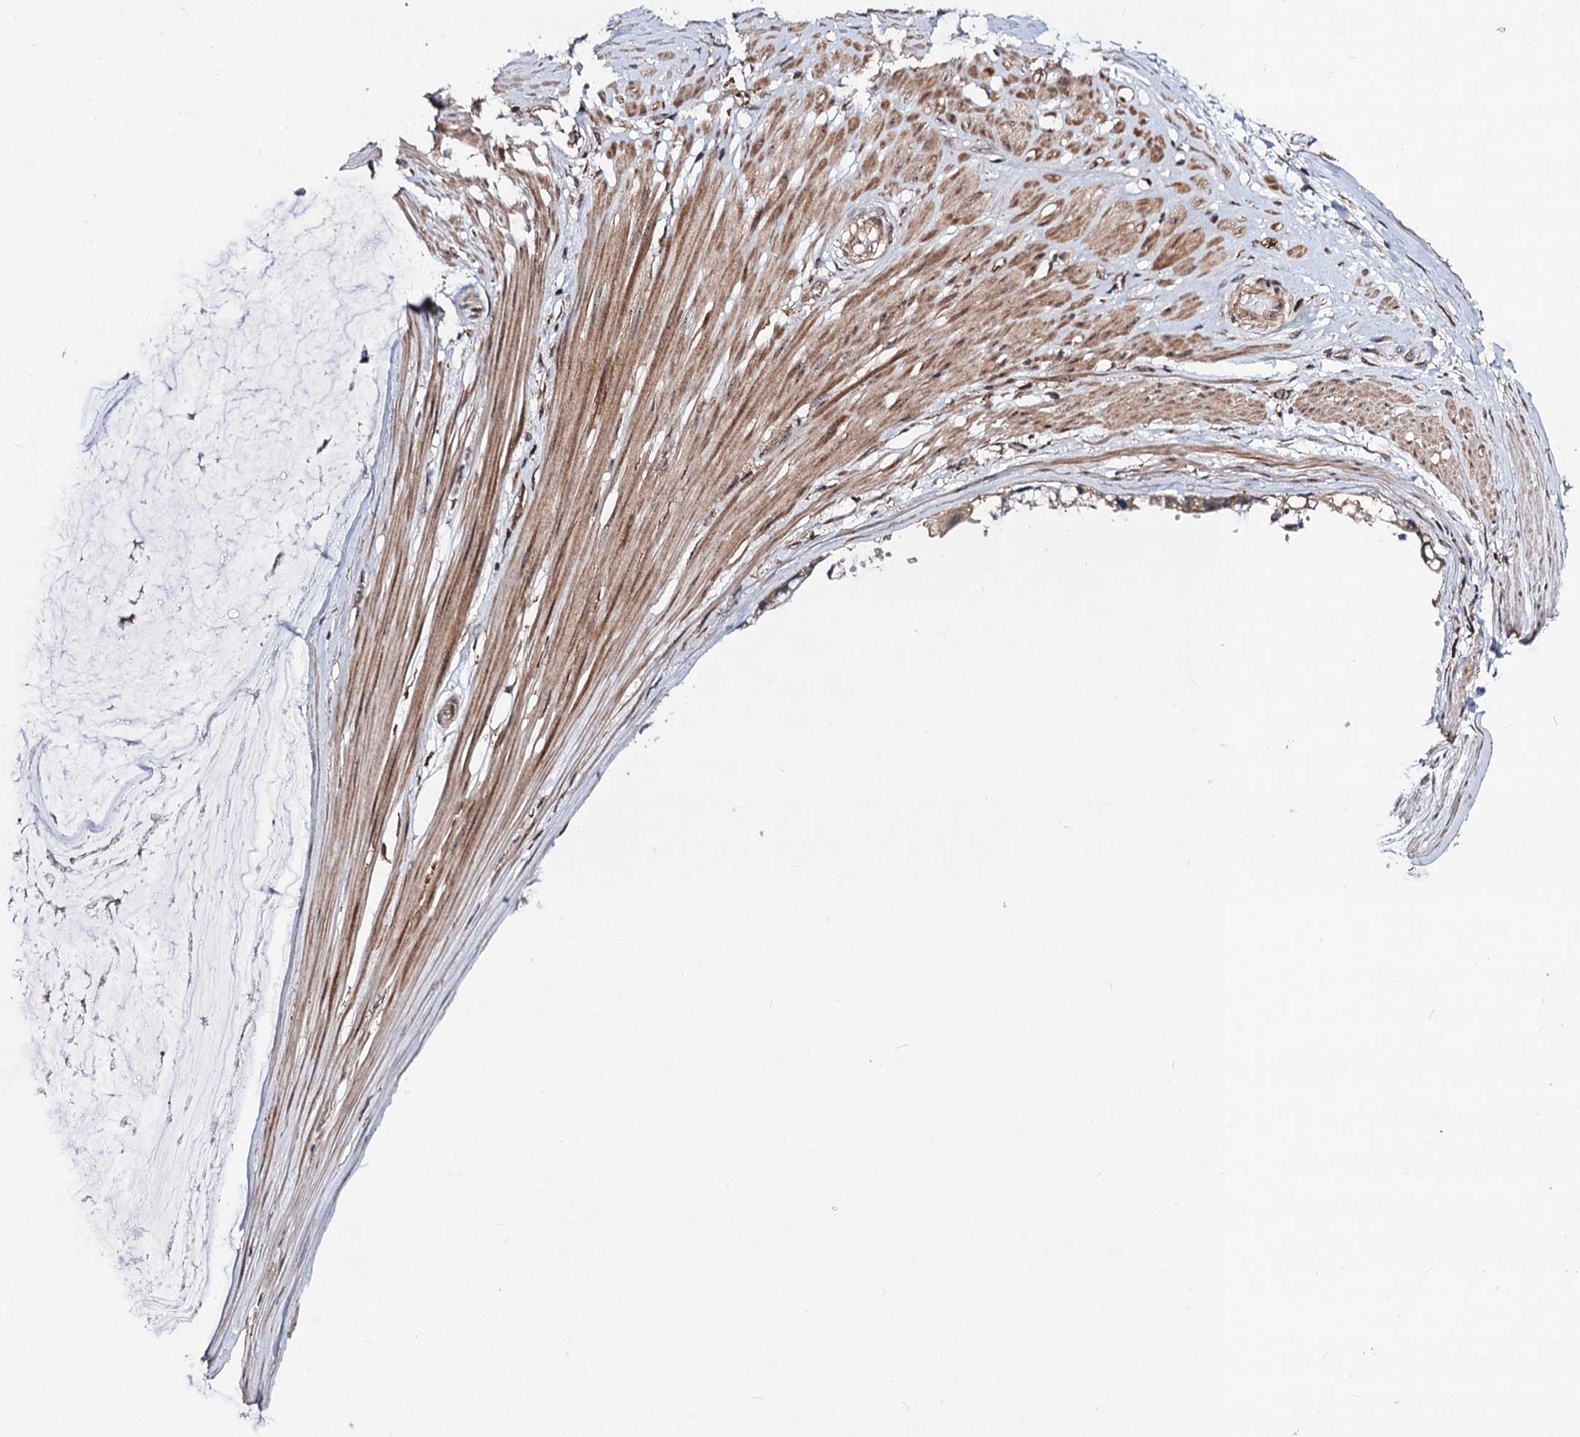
{"staining": {"intensity": "moderate", "quantity": ">75%", "location": "cytoplasmic/membranous"}, "tissue": "ovarian cancer", "cell_type": "Tumor cells", "image_type": "cancer", "snomed": [{"axis": "morphology", "description": "Cystadenocarcinoma, mucinous, NOS"}, {"axis": "topography", "description": "Ovary"}], "caption": "This is a photomicrograph of immunohistochemistry (IHC) staining of ovarian mucinous cystadenocarcinoma, which shows moderate expression in the cytoplasmic/membranous of tumor cells.", "gene": "KXD1", "patient": {"sex": "female", "age": 39}}